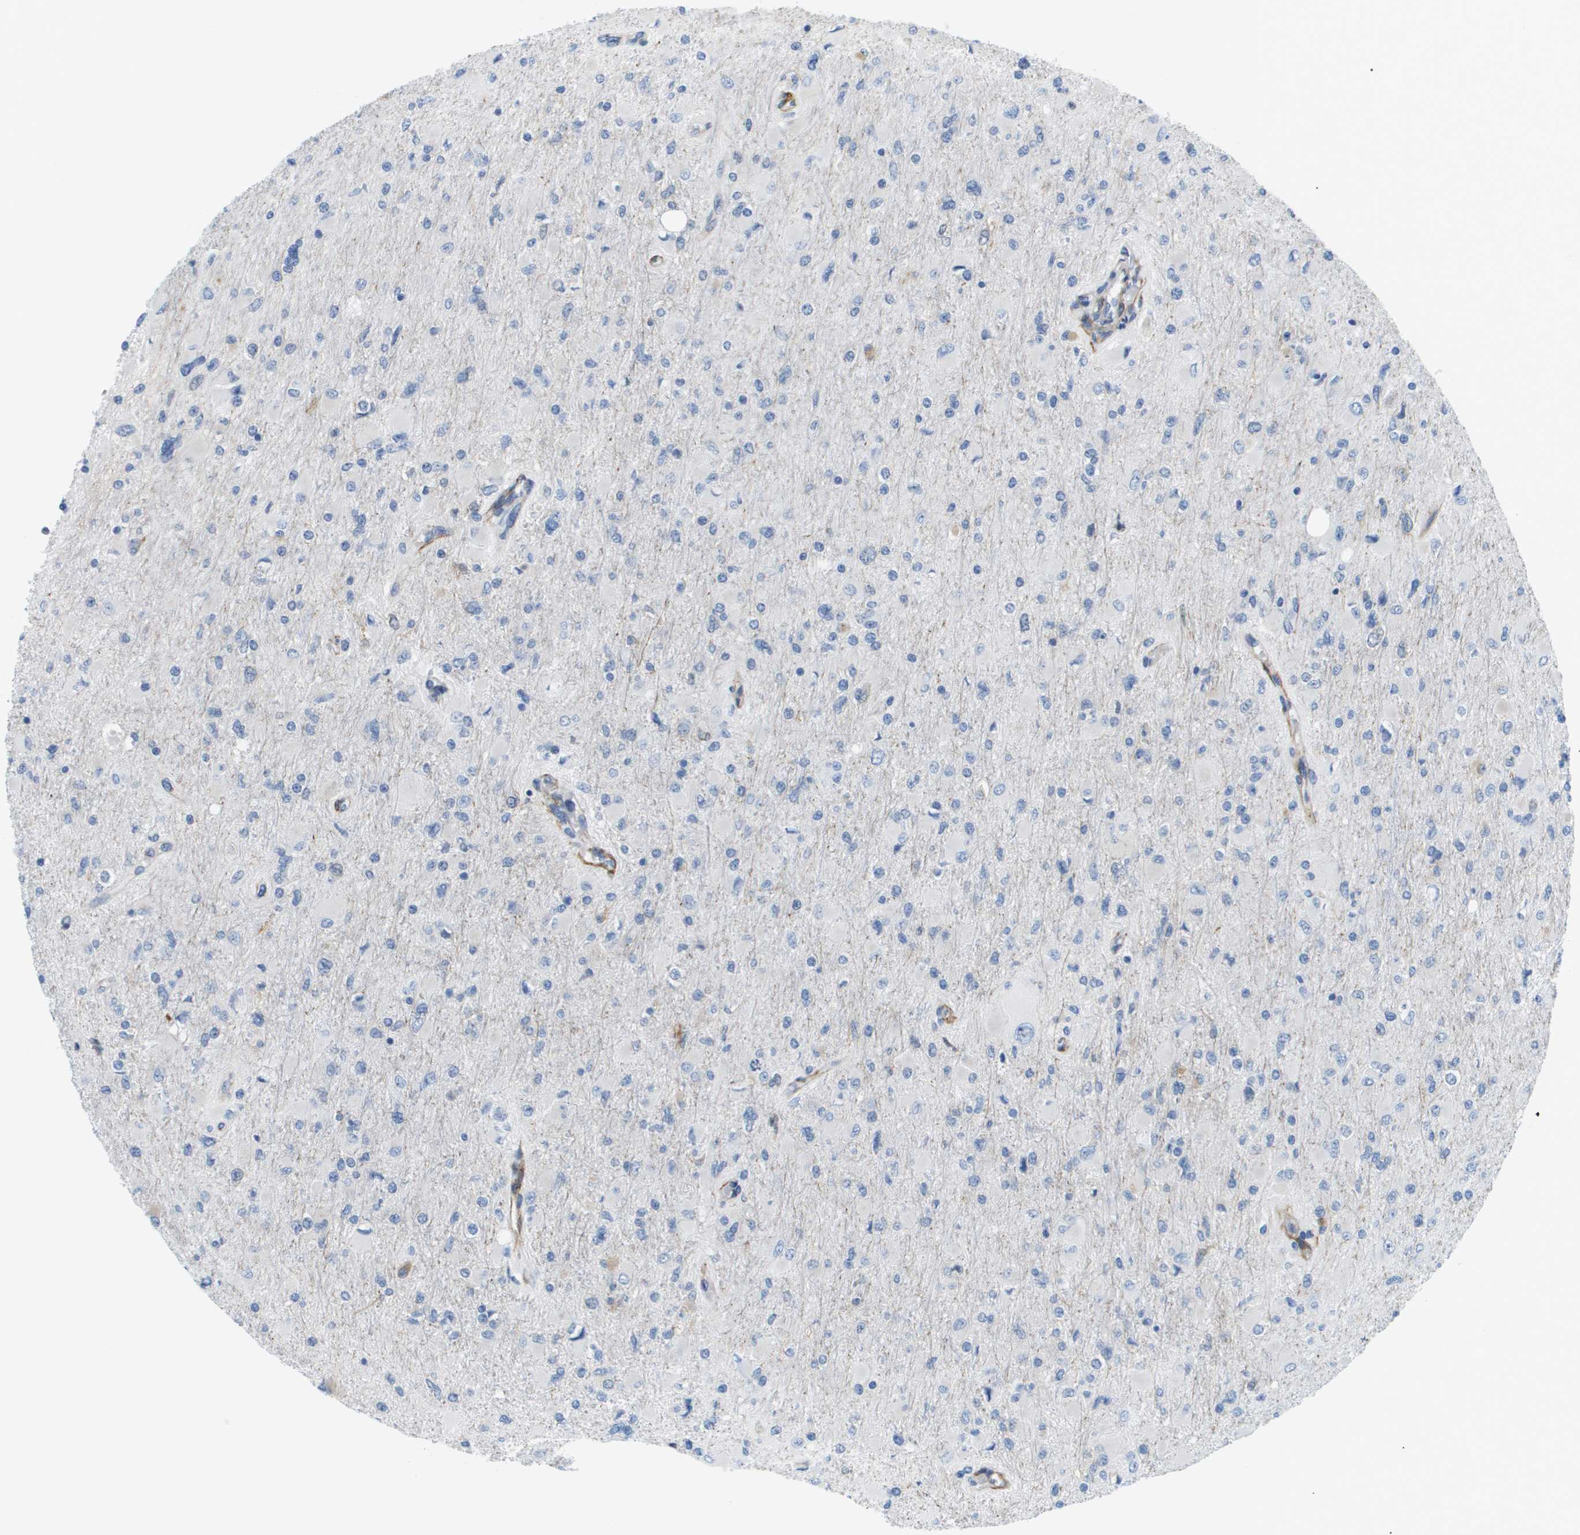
{"staining": {"intensity": "negative", "quantity": "none", "location": "none"}, "tissue": "glioma", "cell_type": "Tumor cells", "image_type": "cancer", "snomed": [{"axis": "morphology", "description": "Glioma, malignant, High grade"}, {"axis": "topography", "description": "Cerebral cortex"}], "caption": "Immunohistochemistry (IHC) of high-grade glioma (malignant) reveals no staining in tumor cells. (DAB immunohistochemistry (IHC), high magnification).", "gene": "OTUD5", "patient": {"sex": "female", "age": 36}}